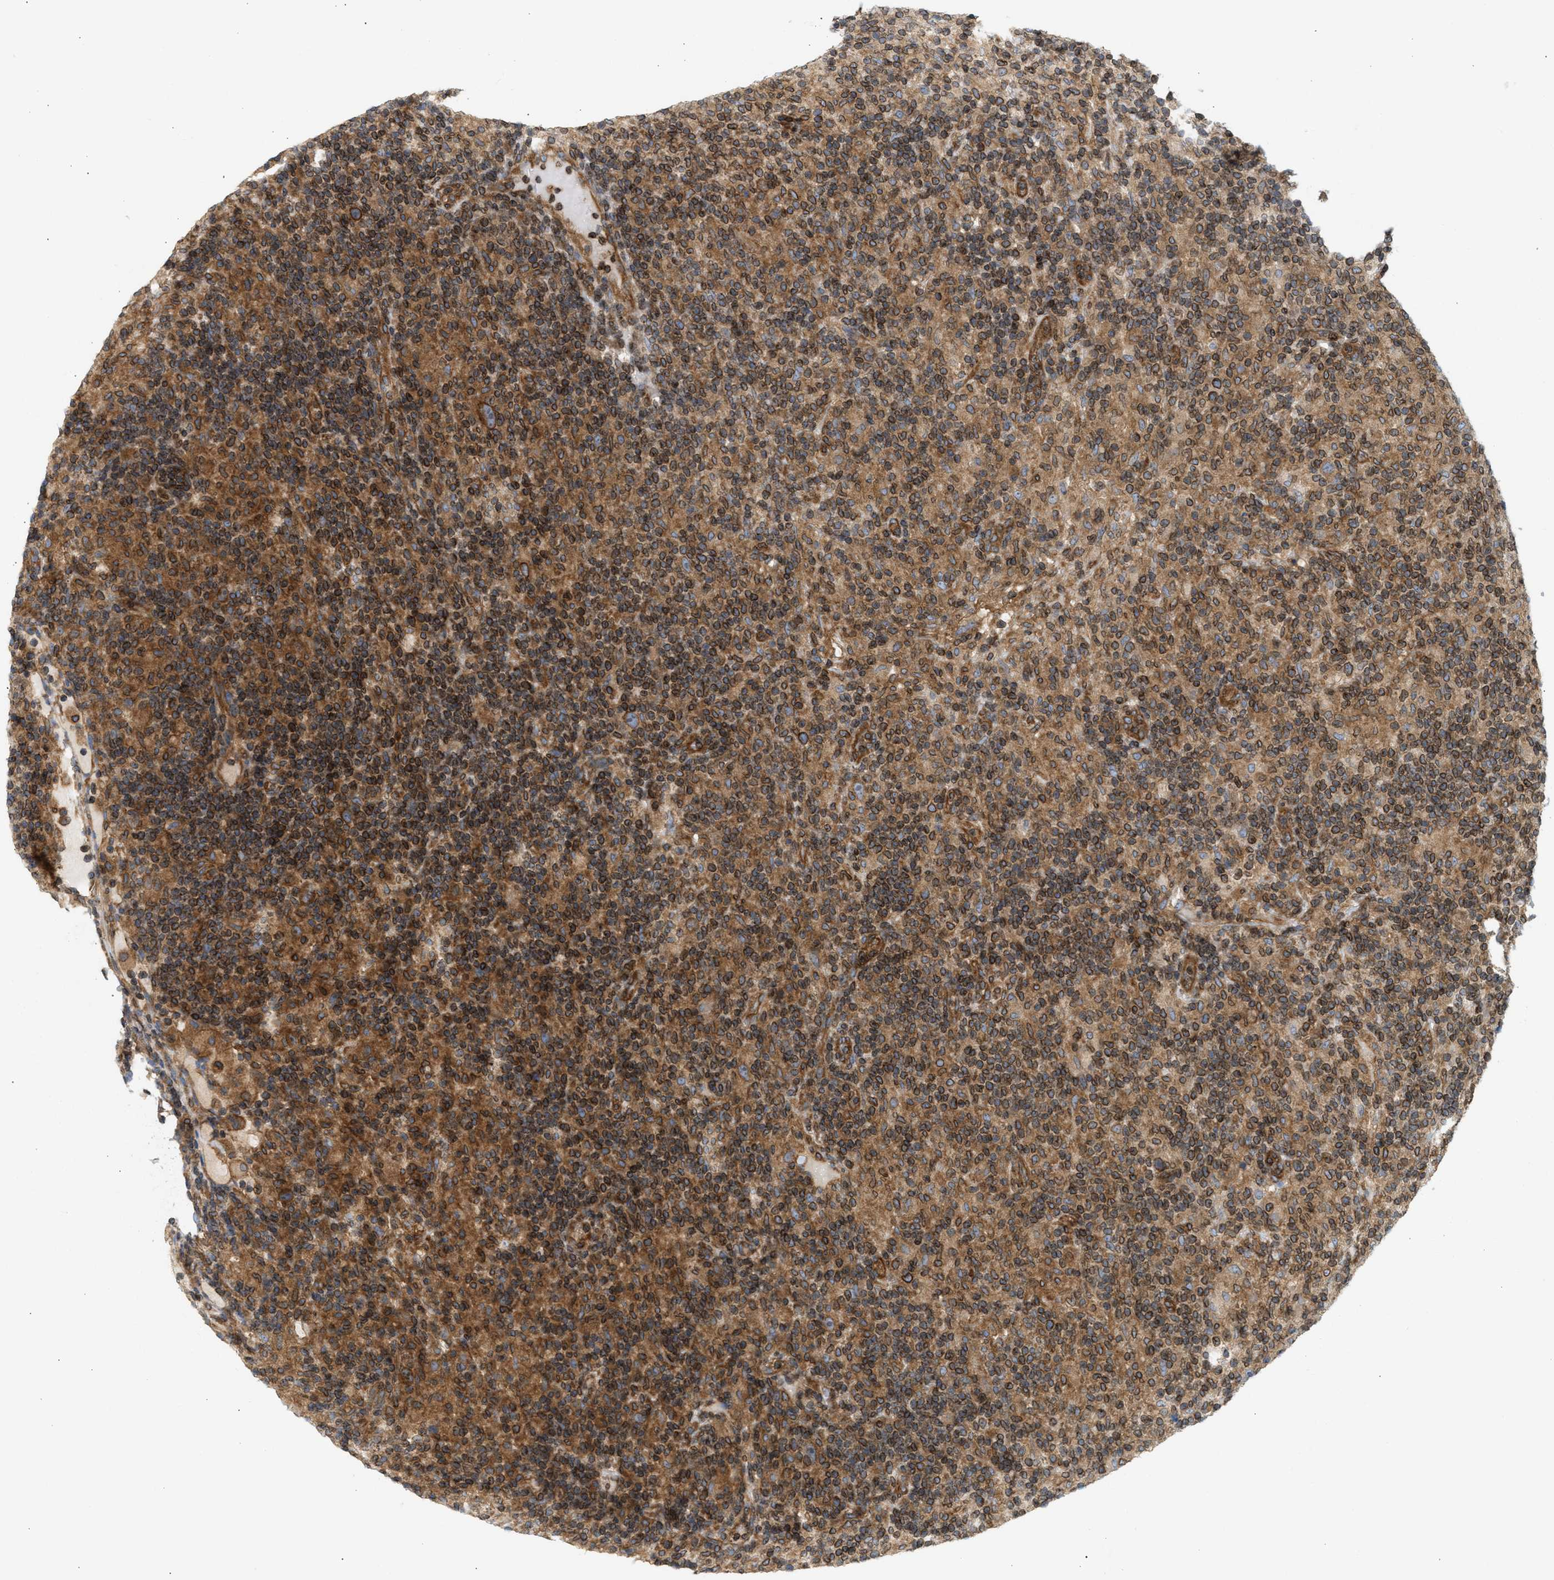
{"staining": {"intensity": "strong", "quantity": ">75%", "location": "cytoplasmic/membranous"}, "tissue": "lymphoma", "cell_type": "Tumor cells", "image_type": "cancer", "snomed": [{"axis": "morphology", "description": "Hodgkin's disease, NOS"}, {"axis": "topography", "description": "Lymph node"}], "caption": "Protein analysis of Hodgkin's disease tissue shows strong cytoplasmic/membranous positivity in approximately >75% of tumor cells.", "gene": "STRN", "patient": {"sex": "male", "age": 70}}